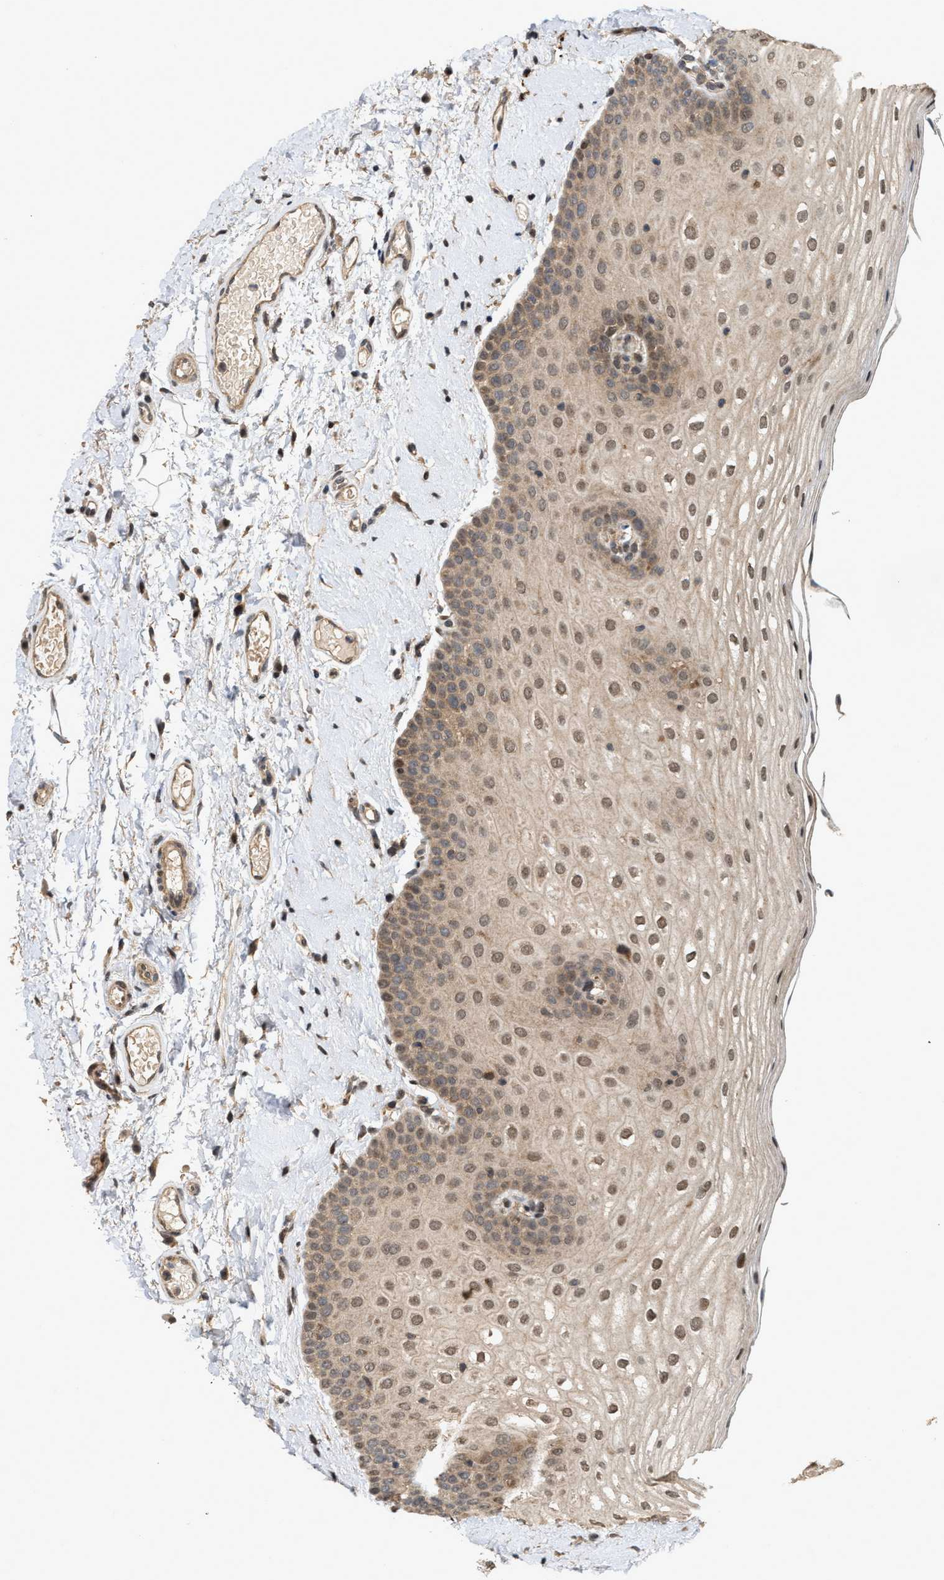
{"staining": {"intensity": "moderate", "quantity": ">75%", "location": "cytoplasmic/membranous,nuclear"}, "tissue": "oral mucosa", "cell_type": "Squamous epithelial cells", "image_type": "normal", "snomed": [{"axis": "morphology", "description": "Normal tissue, NOS"}, {"axis": "topography", "description": "Skin"}, {"axis": "topography", "description": "Oral tissue"}], "caption": "Protein analysis of unremarkable oral mucosa displays moderate cytoplasmic/membranous,nuclear expression in about >75% of squamous epithelial cells.", "gene": "ELP2", "patient": {"sex": "male", "age": 84}}